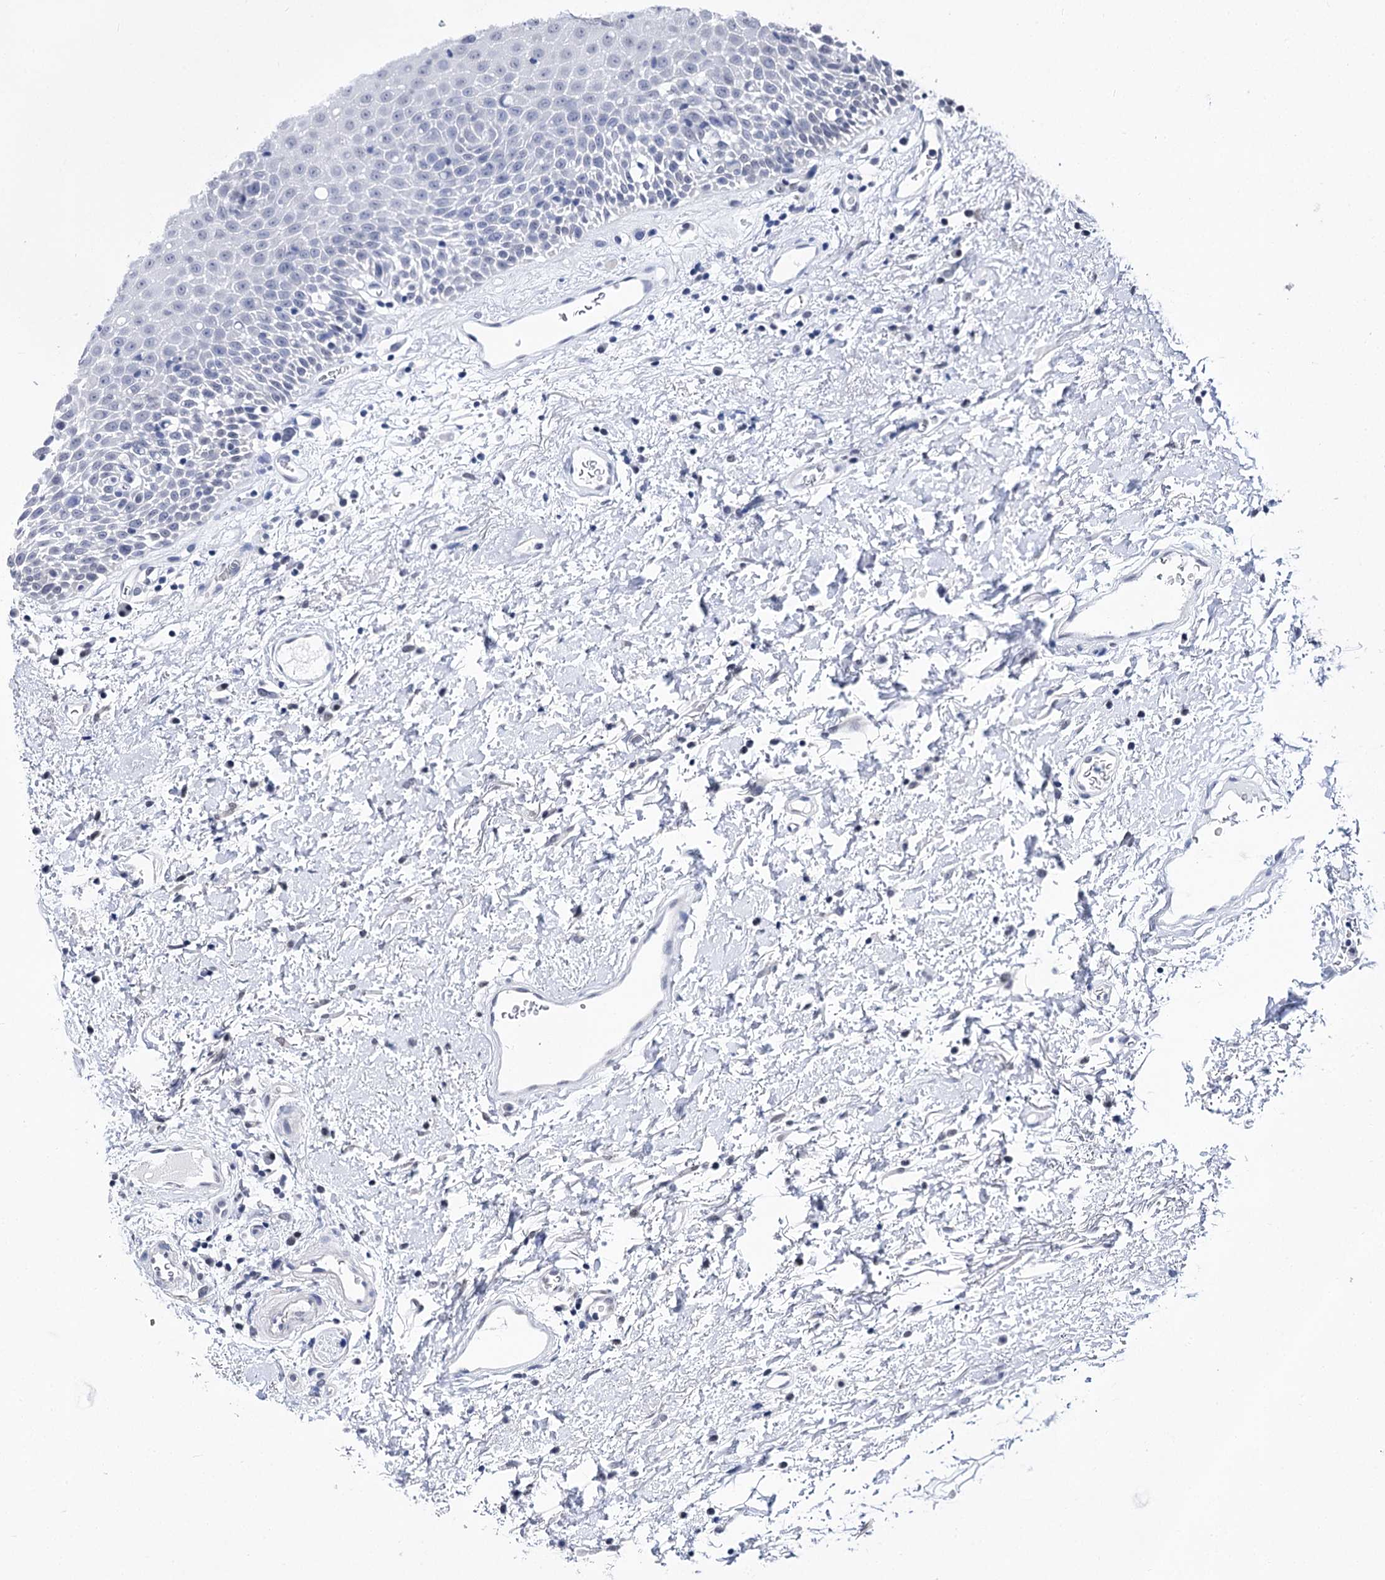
{"staining": {"intensity": "negative", "quantity": "none", "location": "none"}, "tissue": "oral mucosa", "cell_type": "Squamous epithelial cells", "image_type": "normal", "snomed": [{"axis": "morphology", "description": "Normal tissue, NOS"}, {"axis": "topography", "description": "Oral tissue"}], "caption": "The immunohistochemistry (IHC) histopathology image has no significant expression in squamous epithelial cells of oral mucosa. (Stains: DAB immunohistochemistry with hematoxylin counter stain, Microscopy: brightfield microscopy at high magnification).", "gene": "POU4F3", "patient": {"sex": "male", "age": 74}}